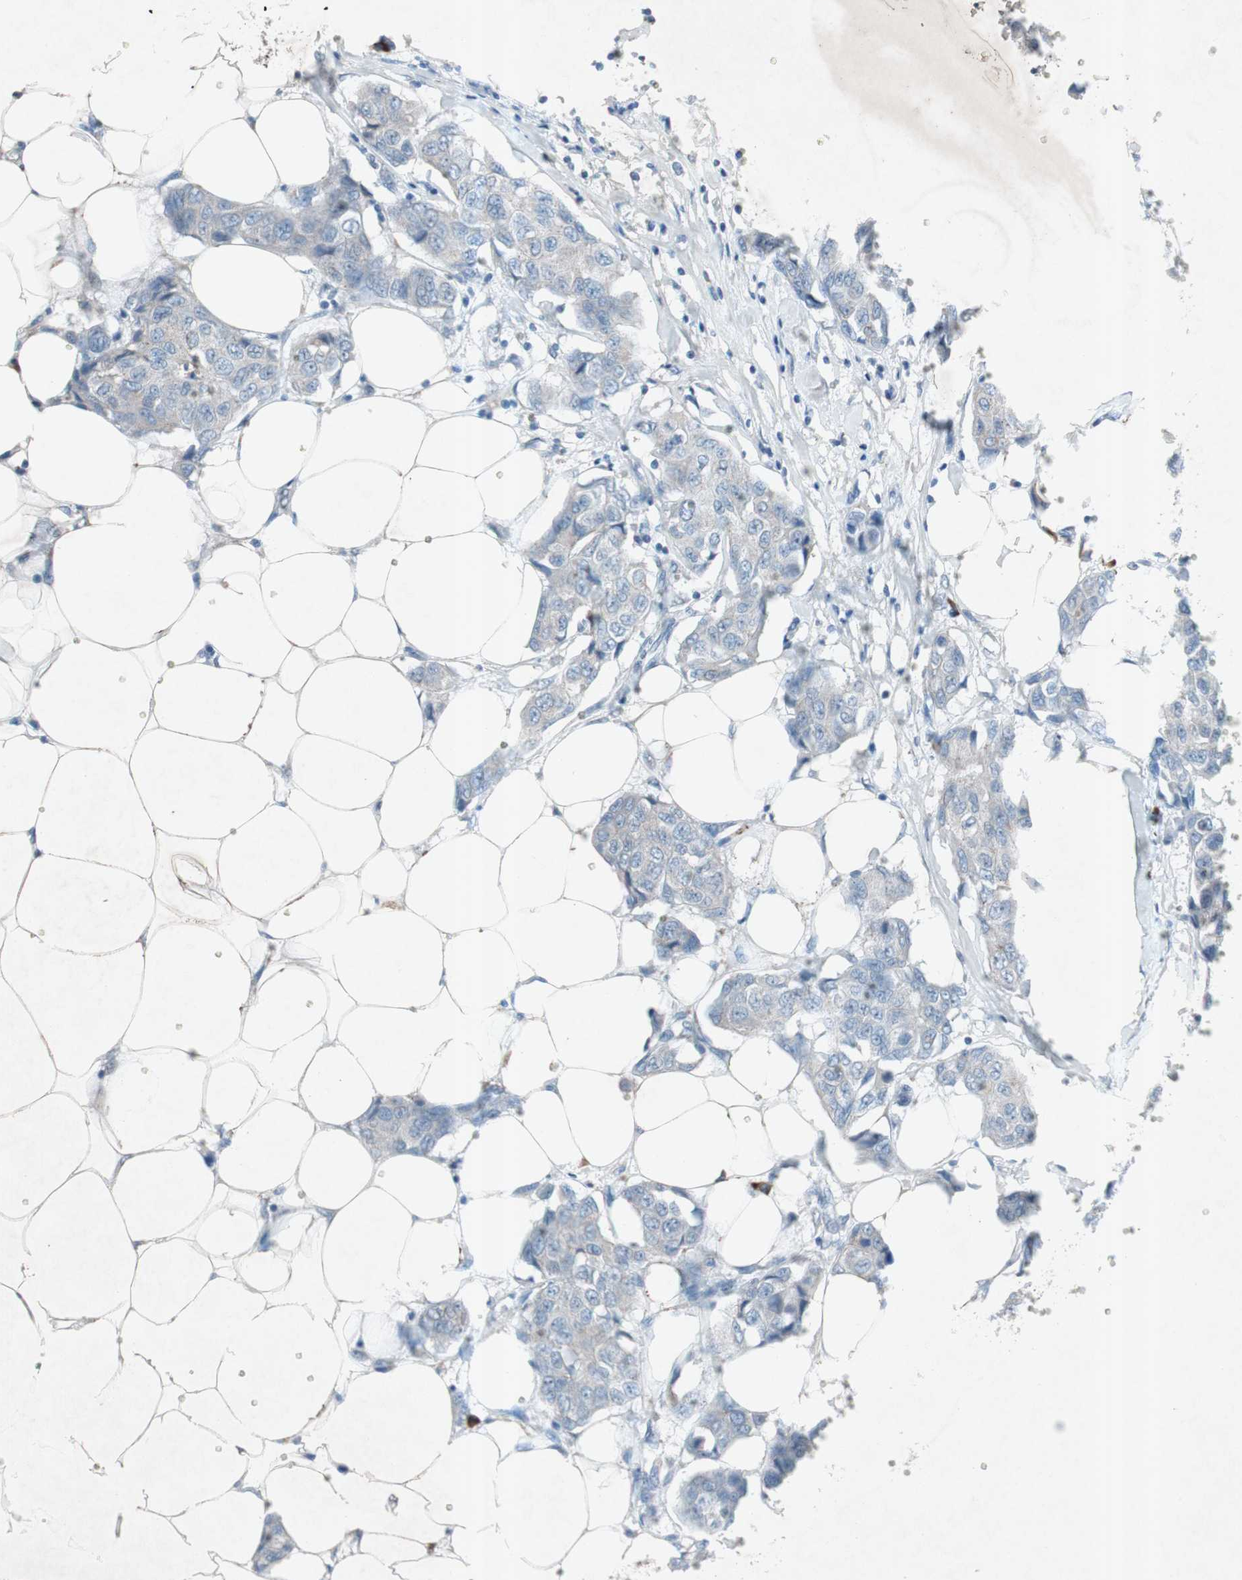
{"staining": {"intensity": "weak", "quantity": "<25%", "location": "cytoplasmic/membranous"}, "tissue": "breast cancer", "cell_type": "Tumor cells", "image_type": "cancer", "snomed": [{"axis": "morphology", "description": "Duct carcinoma"}, {"axis": "topography", "description": "Breast"}], "caption": "This is an immunohistochemistry (IHC) micrograph of breast cancer (intraductal carcinoma). There is no expression in tumor cells.", "gene": "GRB7", "patient": {"sex": "female", "age": 80}}